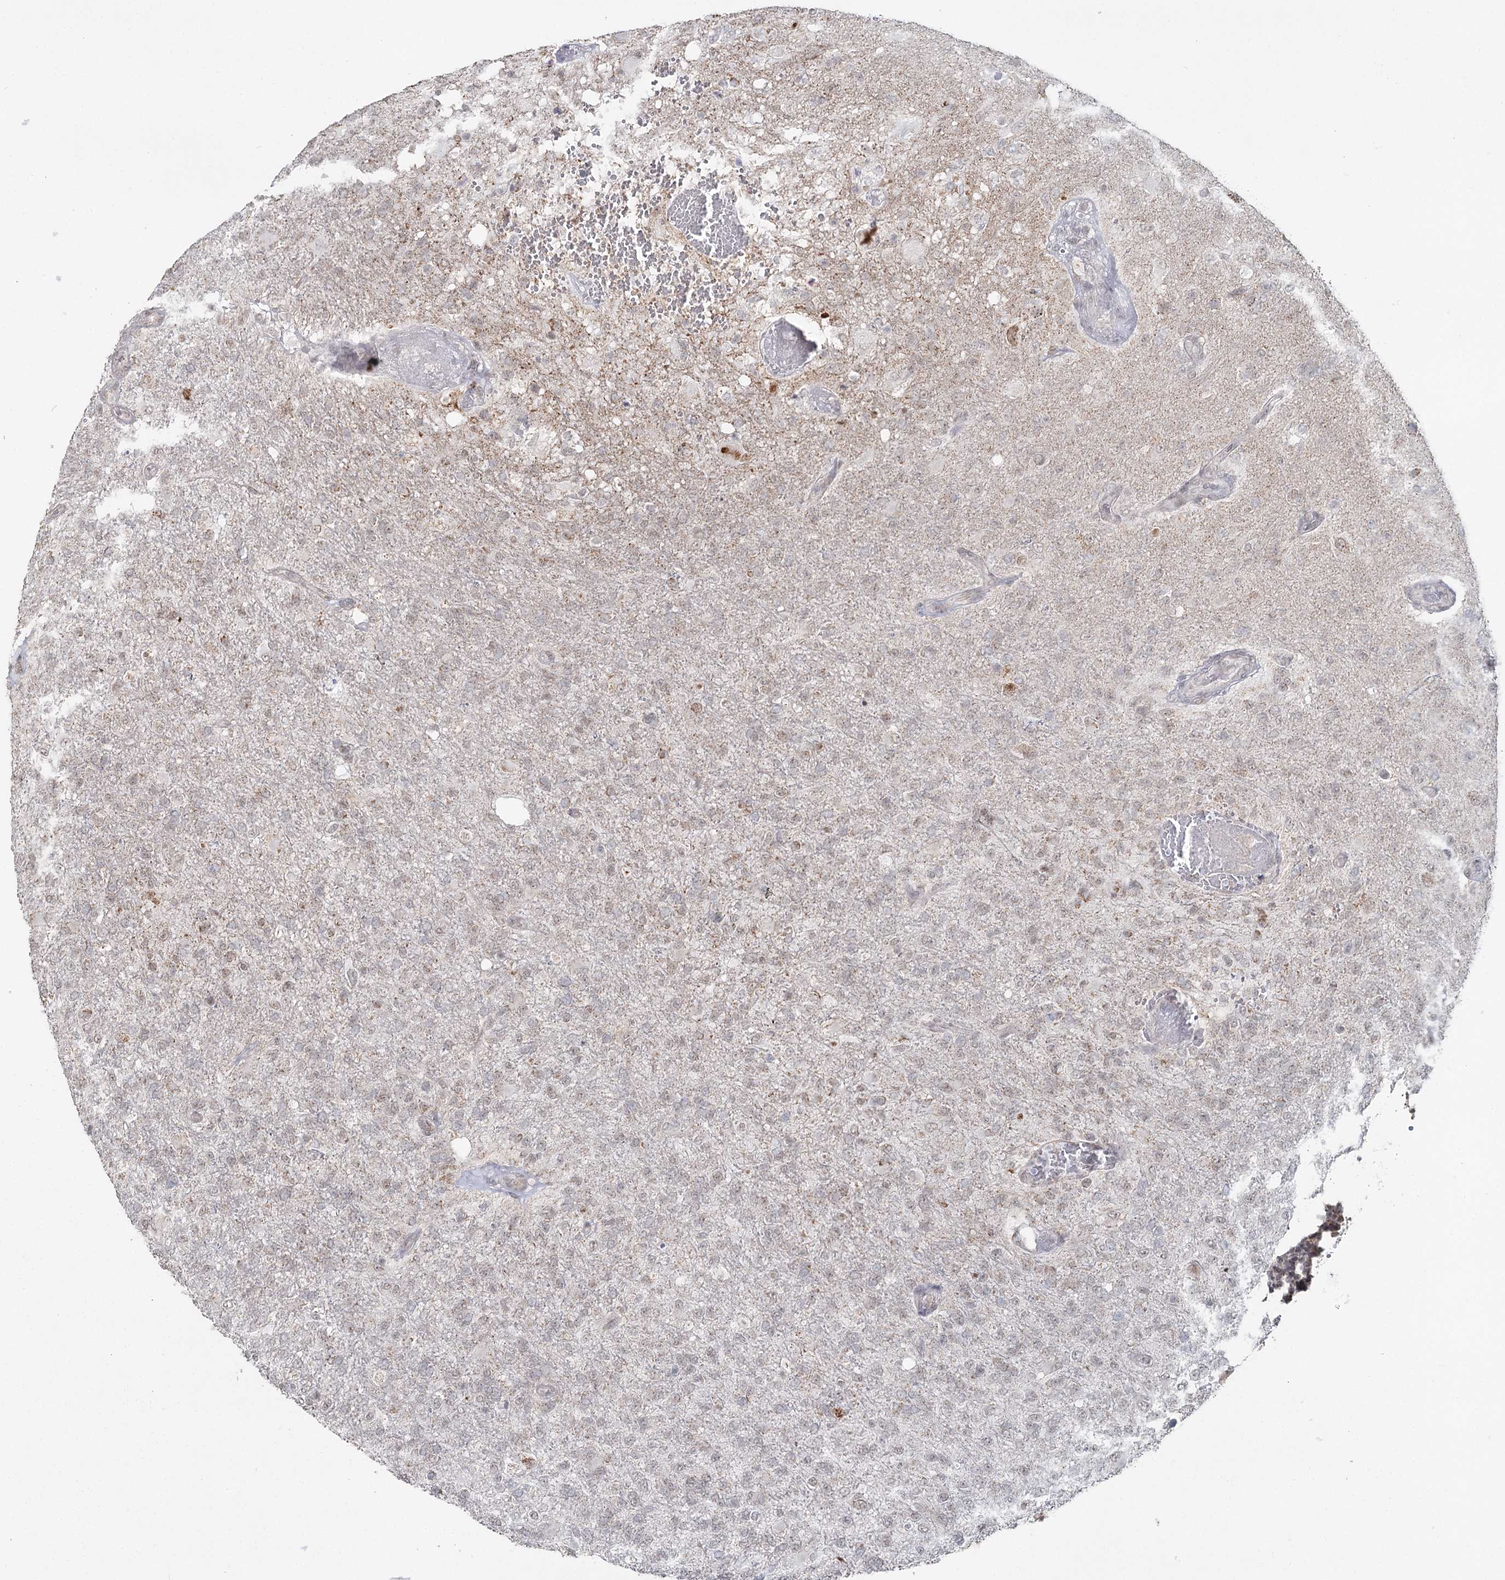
{"staining": {"intensity": "negative", "quantity": "none", "location": "none"}, "tissue": "glioma", "cell_type": "Tumor cells", "image_type": "cancer", "snomed": [{"axis": "morphology", "description": "Glioma, malignant, High grade"}, {"axis": "topography", "description": "Brain"}], "caption": "The immunohistochemistry (IHC) photomicrograph has no significant expression in tumor cells of high-grade glioma (malignant) tissue.", "gene": "PDHX", "patient": {"sex": "female", "age": 74}}